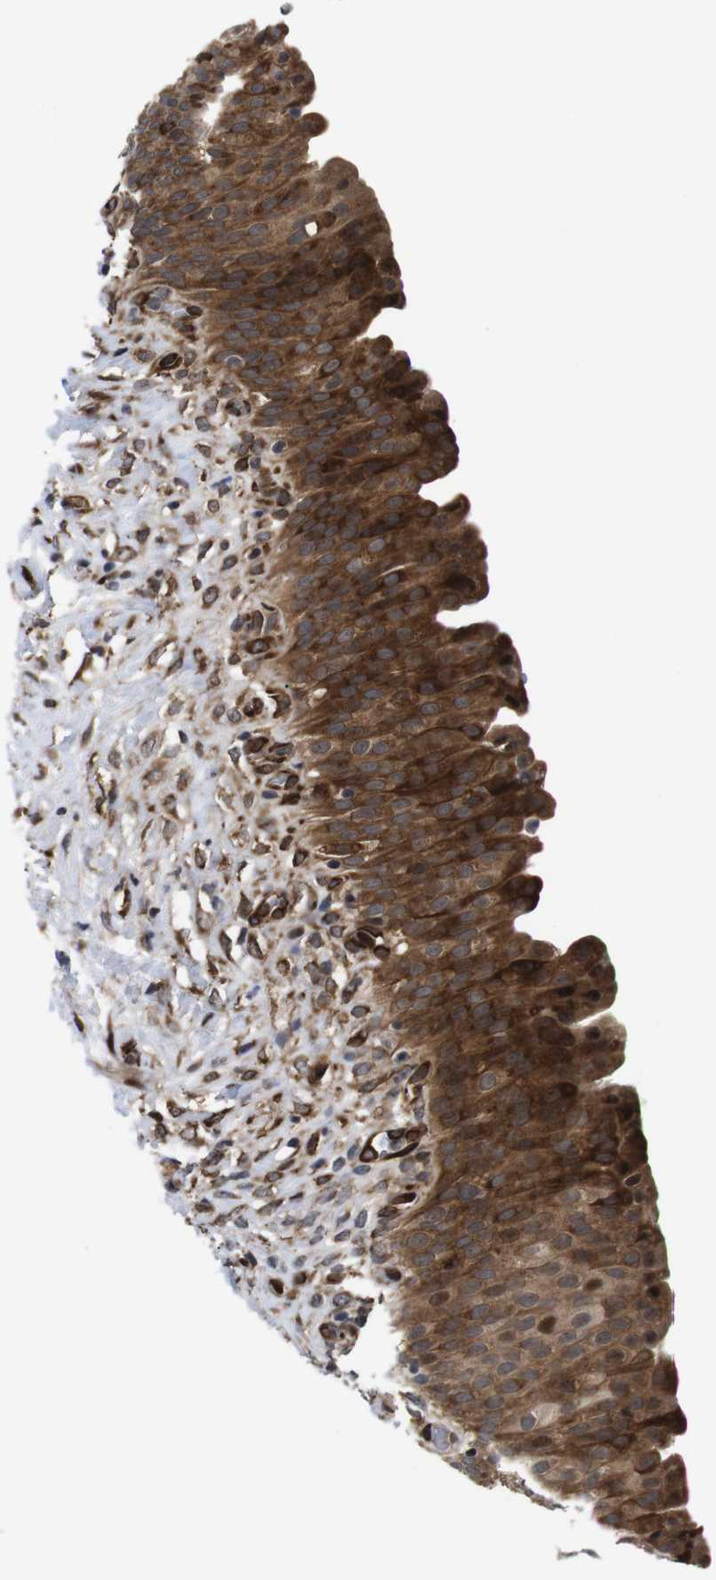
{"staining": {"intensity": "strong", "quantity": ">75%", "location": "cytoplasmic/membranous"}, "tissue": "urinary bladder", "cell_type": "Urothelial cells", "image_type": "normal", "snomed": [{"axis": "morphology", "description": "Normal tissue, NOS"}, {"axis": "topography", "description": "Urinary bladder"}], "caption": "IHC (DAB) staining of normal human urinary bladder displays strong cytoplasmic/membranous protein staining in approximately >75% of urothelial cells. The protein is shown in brown color, while the nuclei are stained blue.", "gene": "EIF4G1", "patient": {"sex": "female", "age": 79}}